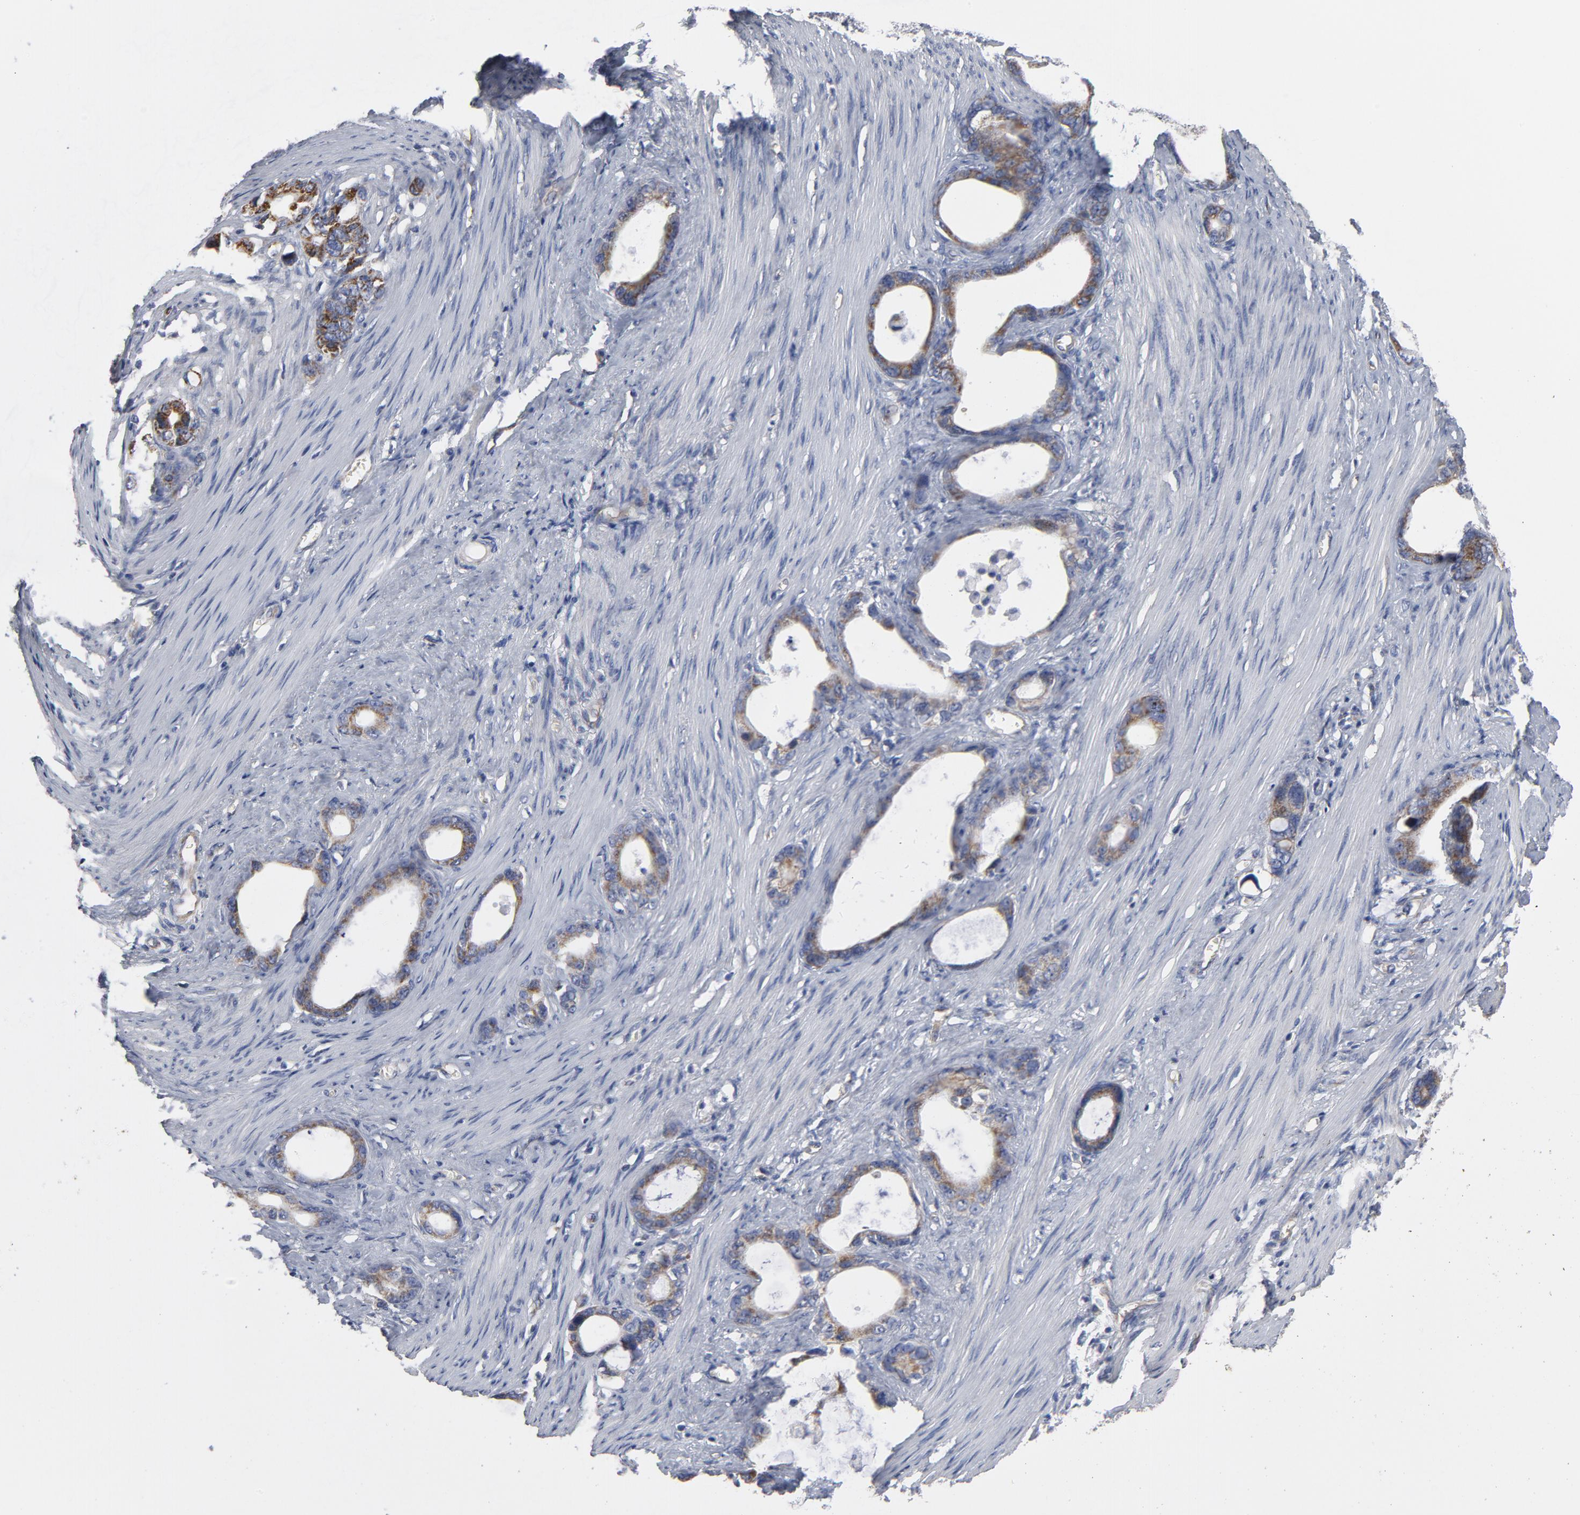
{"staining": {"intensity": "weak", "quantity": ">75%", "location": "cytoplasmic/membranous"}, "tissue": "stomach cancer", "cell_type": "Tumor cells", "image_type": "cancer", "snomed": [{"axis": "morphology", "description": "Adenocarcinoma, NOS"}, {"axis": "topography", "description": "Stomach"}], "caption": "Stomach cancer (adenocarcinoma) stained for a protein (brown) reveals weak cytoplasmic/membranous positive expression in about >75% of tumor cells.", "gene": "OXA1L", "patient": {"sex": "female", "age": 75}}